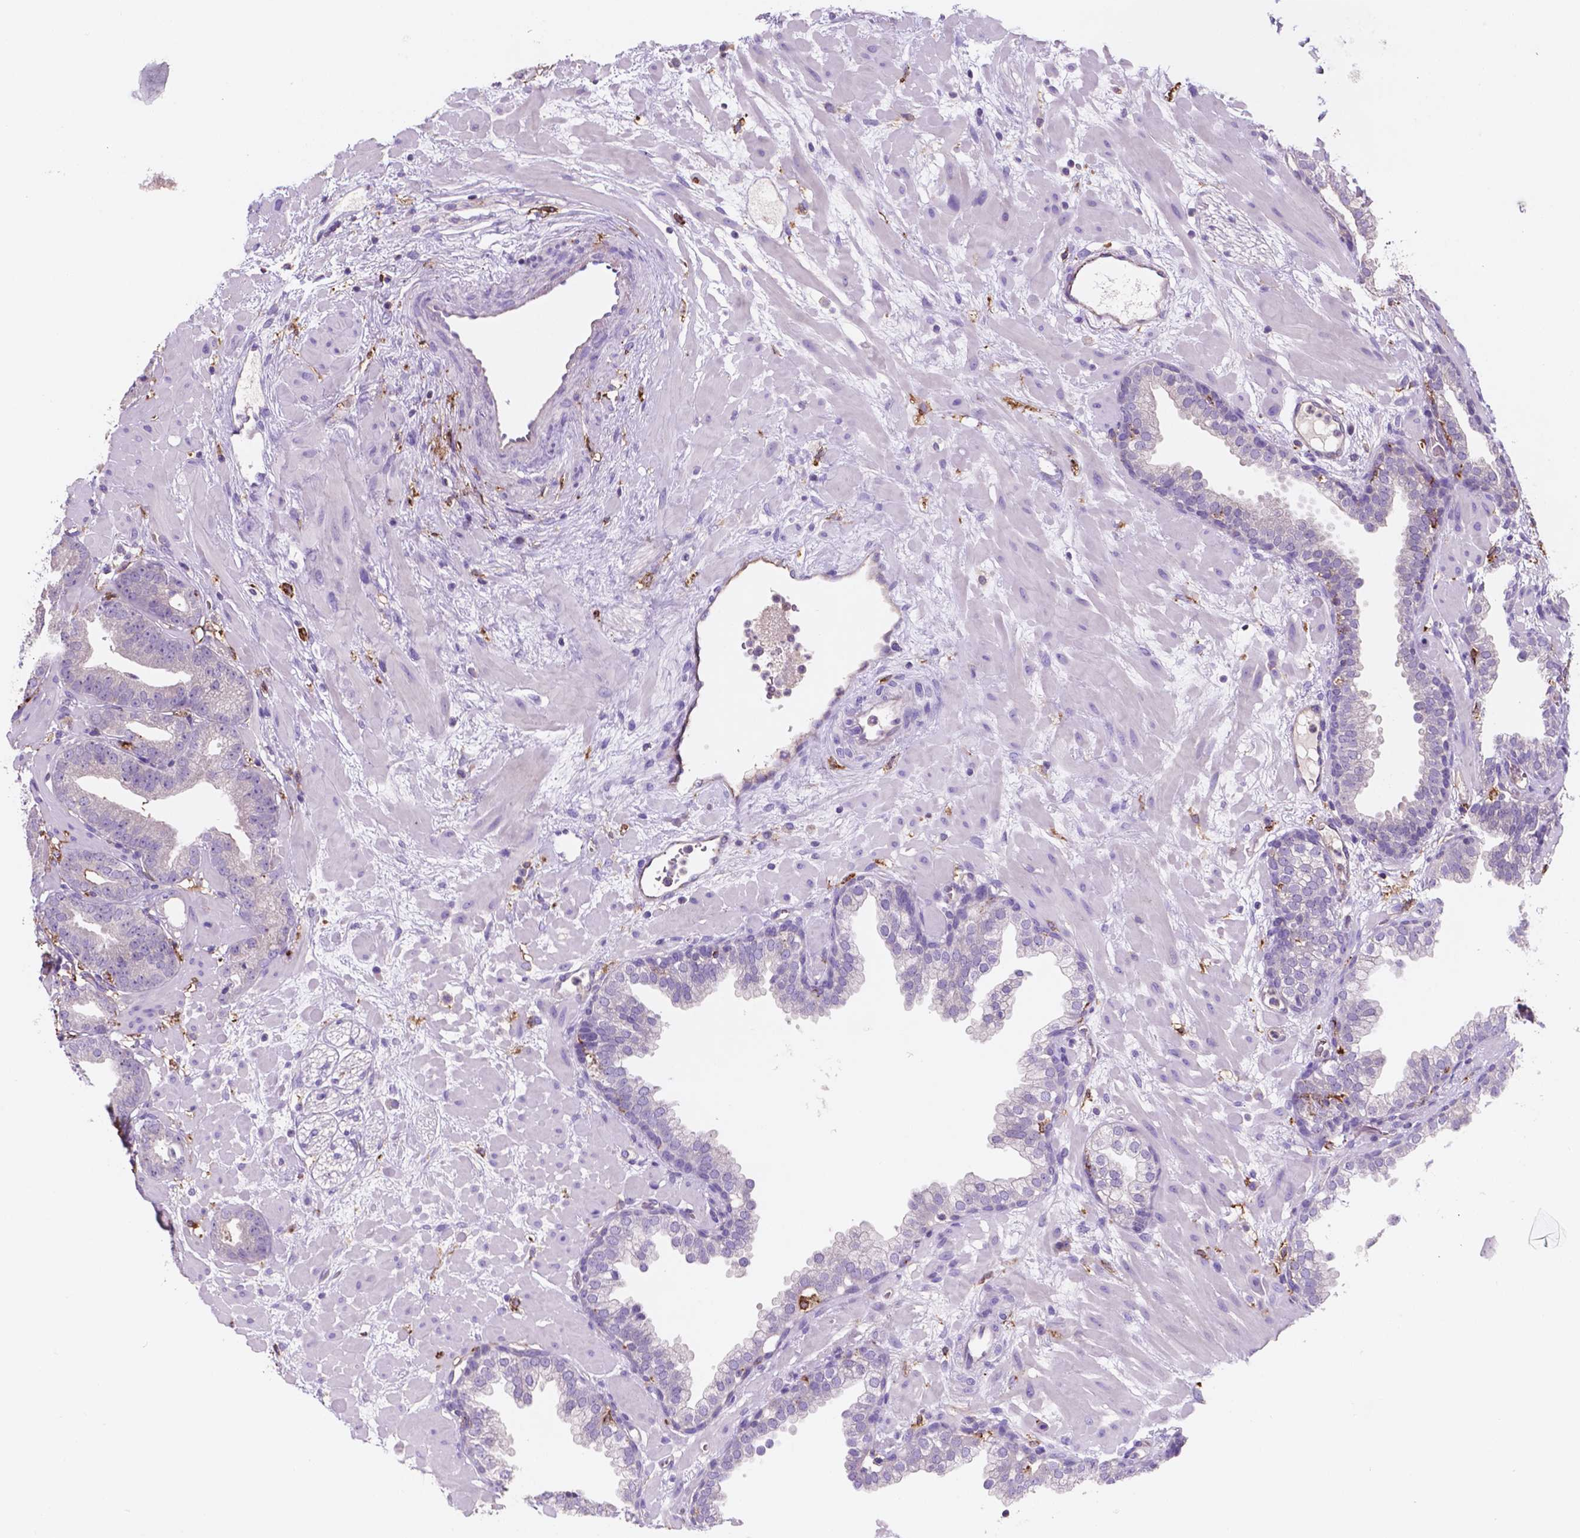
{"staining": {"intensity": "negative", "quantity": "none", "location": "none"}, "tissue": "prostate cancer", "cell_type": "Tumor cells", "image_type": "cancer", "snomed": [{"axis": "morphology", "description": "Adenocarcinoma, Low grade"}, {"axis": "topography", "description": "Prostate"}], "caption": "Tumor cells are negative for brown protein staining in adenocarcinoma (low-grade) (prostate).", "gene": "MKRN2OS", "patient": {"sex": "male", "age": 68}}